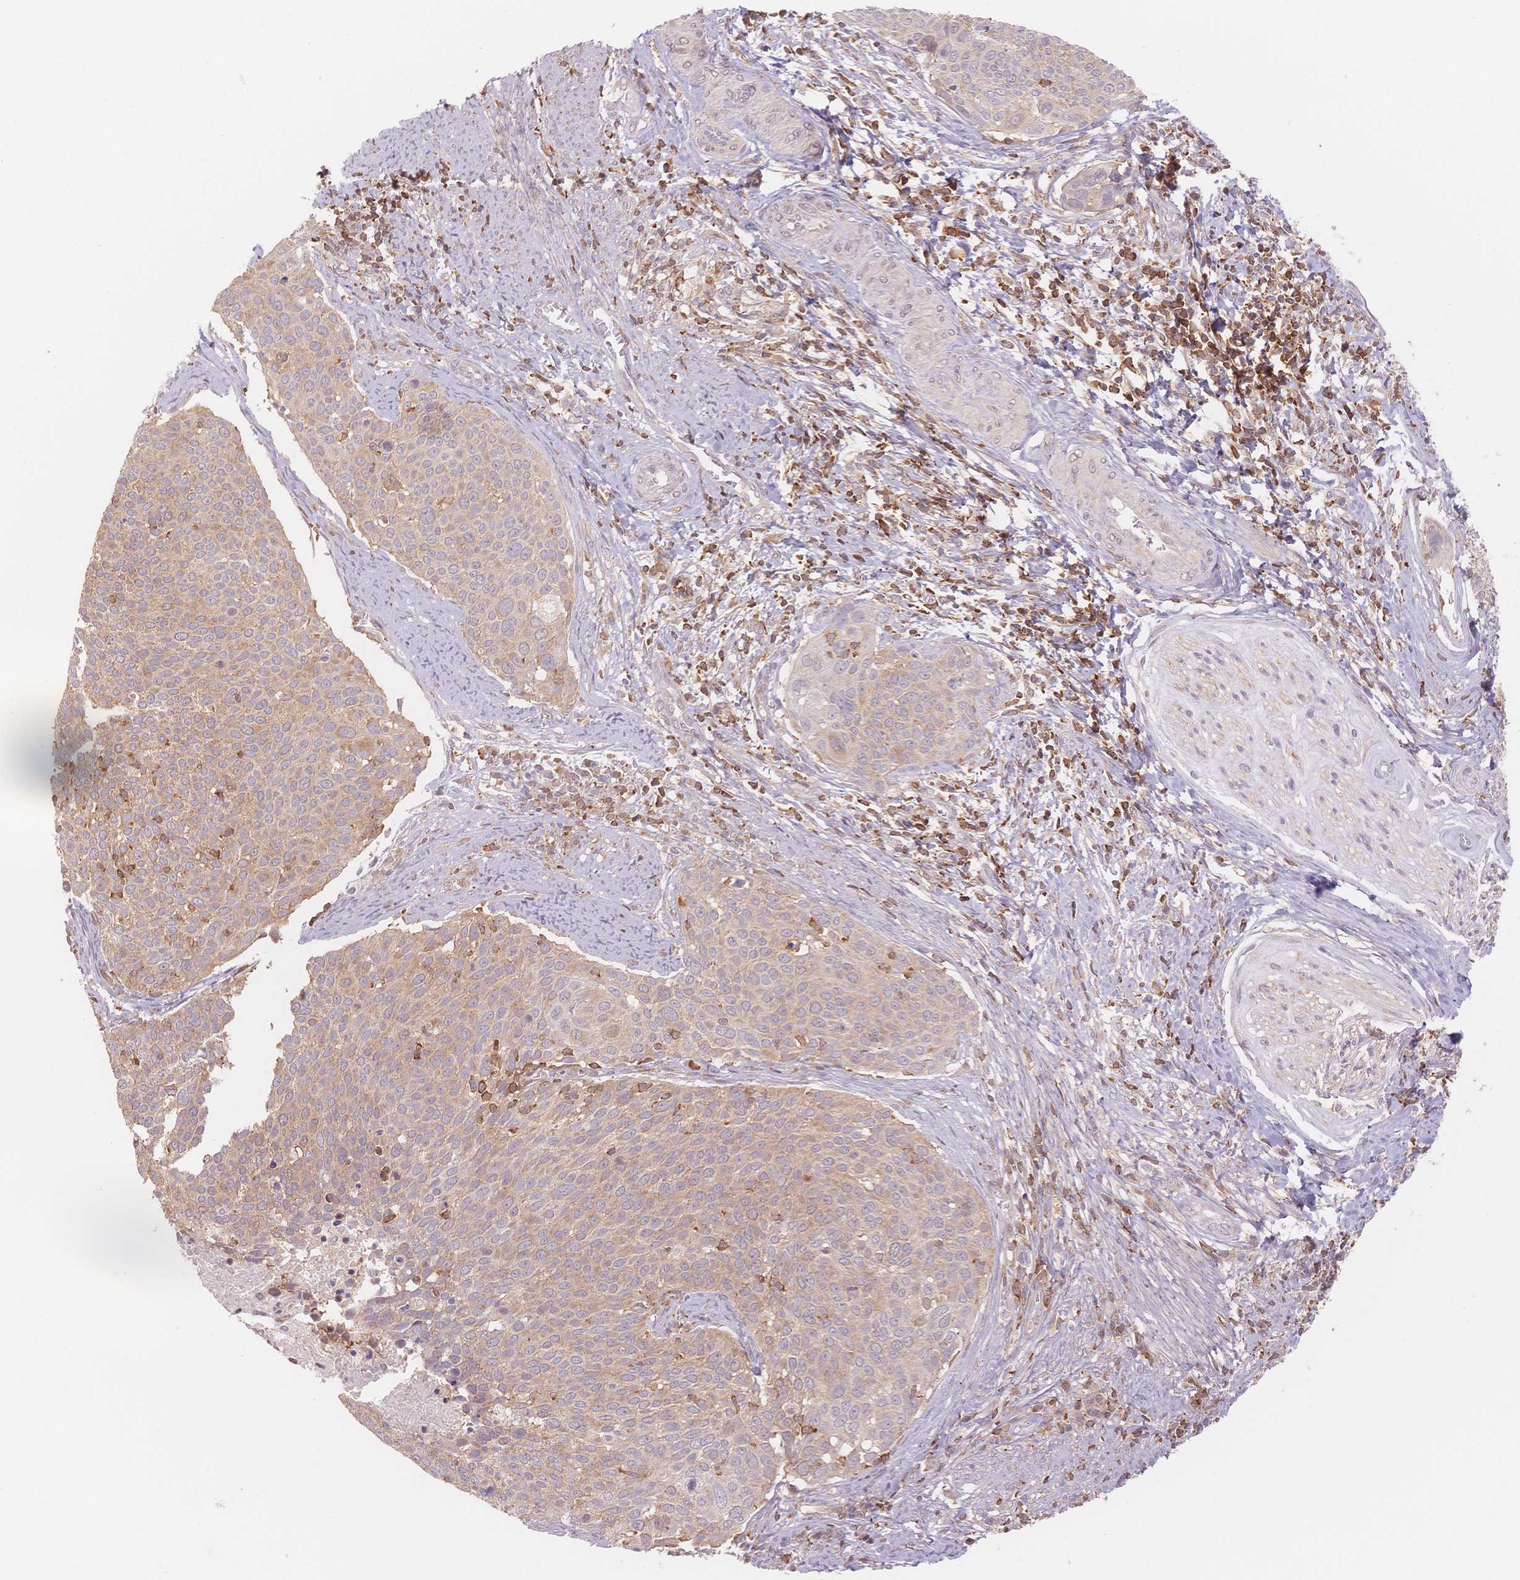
{"staining": {"intensity": "weak", "quantity": "25%-75%", "location": "cytoplasmic/membranous"}, "tissue": "cervical cancer", "cell_type": "Tumor cells", "image_type": "cancer", "snomed": [{"axis": "morphology", "description": "Squamous cell carcinoma, NOS"}, {"axis": "topography", "description": "Cervix"}], "caption": "Cervical cancer stained for a protein reveals weak cytoplasmic/membranous positivity in tumor cells.", "gene": "STK39", "patient": {"sex": "female", "age": 39}}